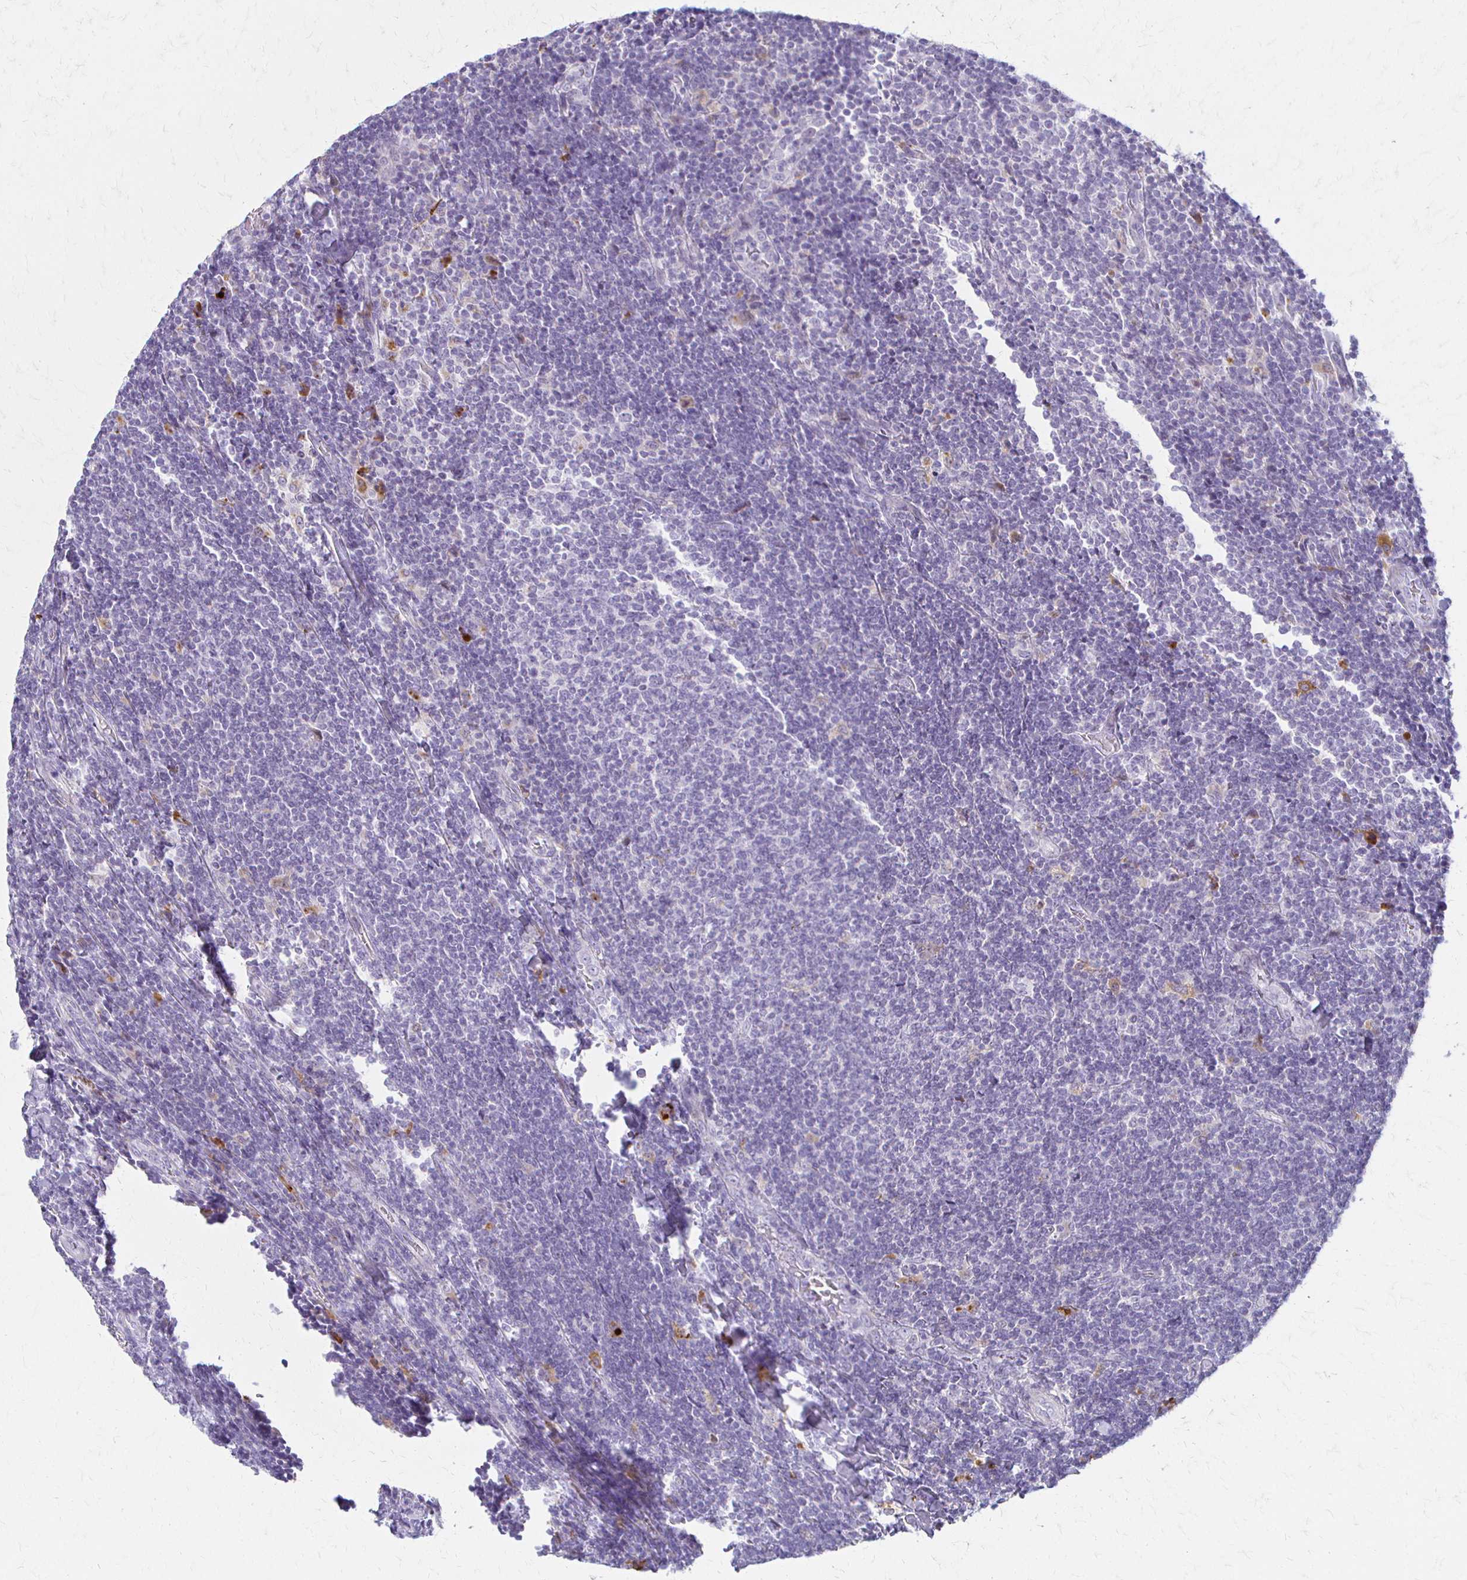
{"staining": {"intensity": "negative", "quantity": "none", "location": "none"}, "tissue": "lymphoma", "cell_type": "Tumor cells", "image_type": "cancer", "snomed": [{"axis": "morphology", "description": "Malignant lymphoma, non-Hodgkin's type, Low grade"}, {"axis": "topography", "description": "Lymph node"}], "caption": "IHC histopathology image of lymphoma stained for a protein (brown), which shows no positivity in tumor cells.", "gene": "ACP5", "patient": {"sex": "male", "age": 52}}